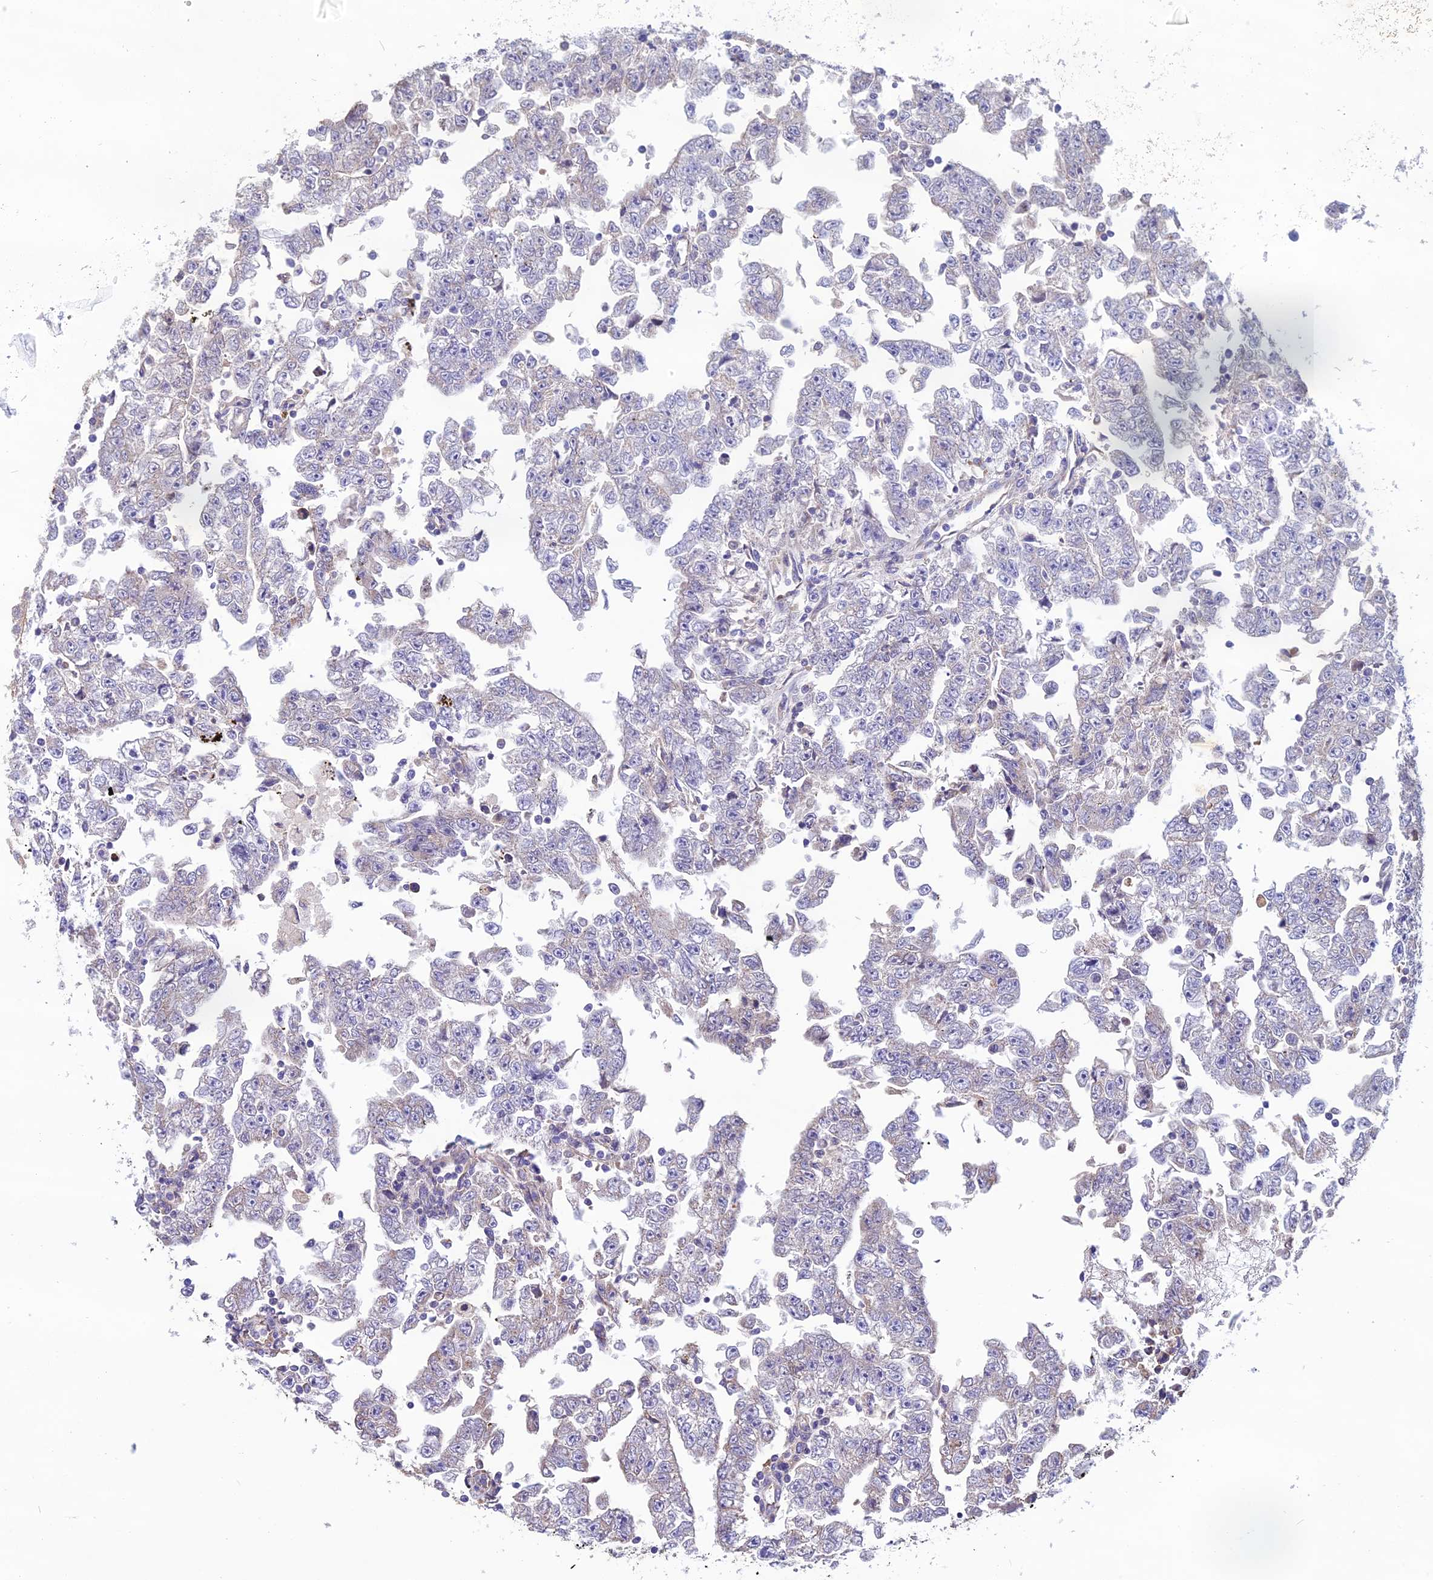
{"staining": {"intensity": "negative", "quantity": "none", "location": "none"}, "tissue": "testis cancer", "cell_type": "Tumor cells", "image_type": "cancer", "snomed": [{"axis": "morphology", "description": "Carcinoma, Embryonal, NOS"}, {"axis": "topography", "description": "Testis"}], "caption": "Human testis cancer stained for a protein using IHC reveals no staining in tumor cells.", "gene": "DCTN5", "patient": {"sex": "male", "age": 25}}